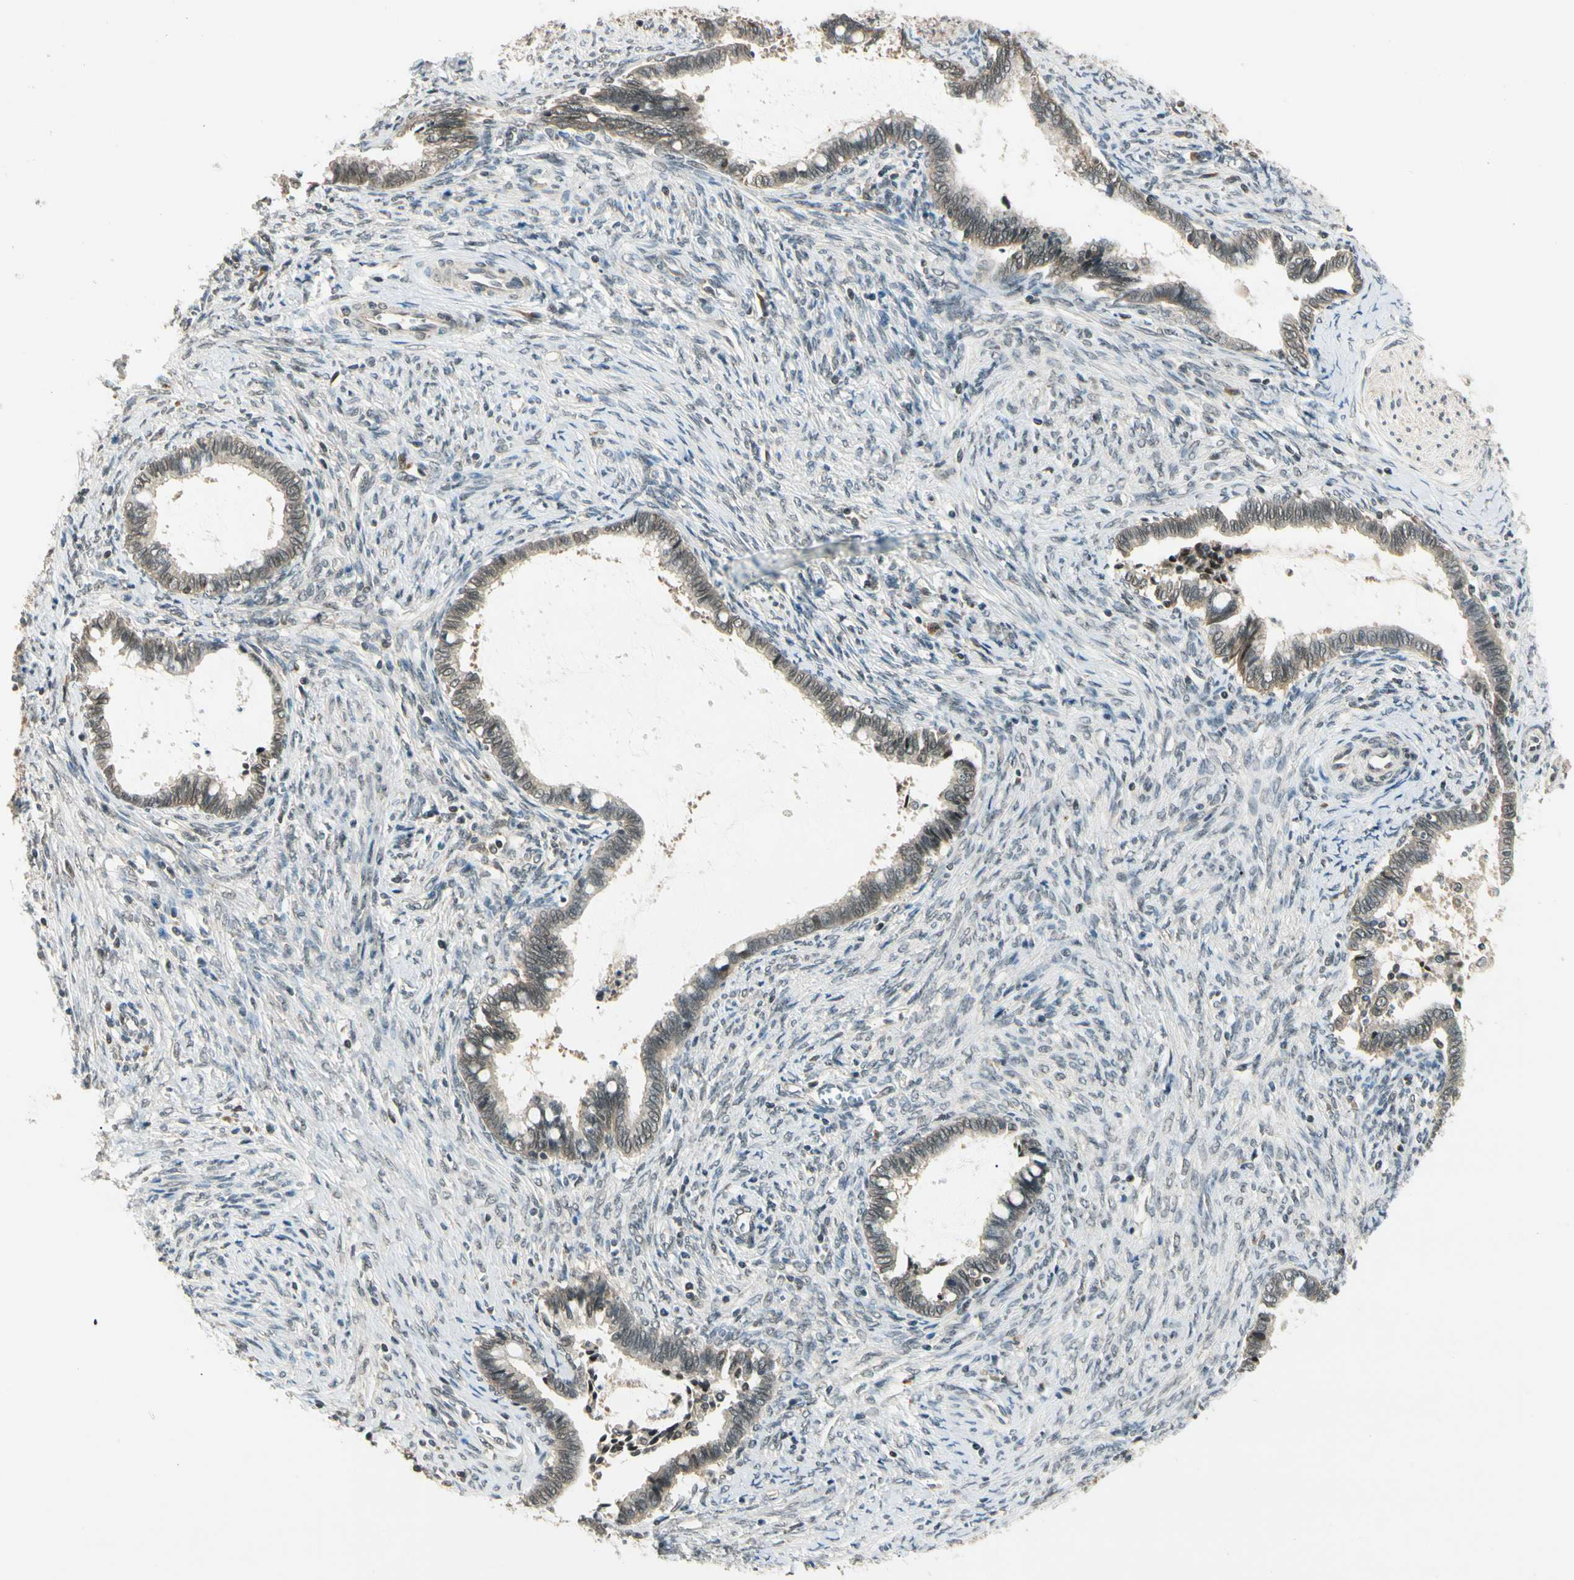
{"staining": {"intensity": "weak", "quantity": ">75%", "location": "cytoplasmic/membranous,nuclear"}, "tissue": "cervical cancer", "cell_type": "Tumor cells", "image_type": "cancer", "snomed": [{"axis": "morphology", "description": "Adenocarcinoma, NOS"}, {"axis": "topography", "description": "Cervix"}], "caption": "DAB immunohistochemical staining of human cervical cancer shows weak cytoplasmic/membranous and nuclear protein expression in about >75% of tumor cells.", "gene": "ZSCAN12", "patient": {"sex": "female", "age": 44}}